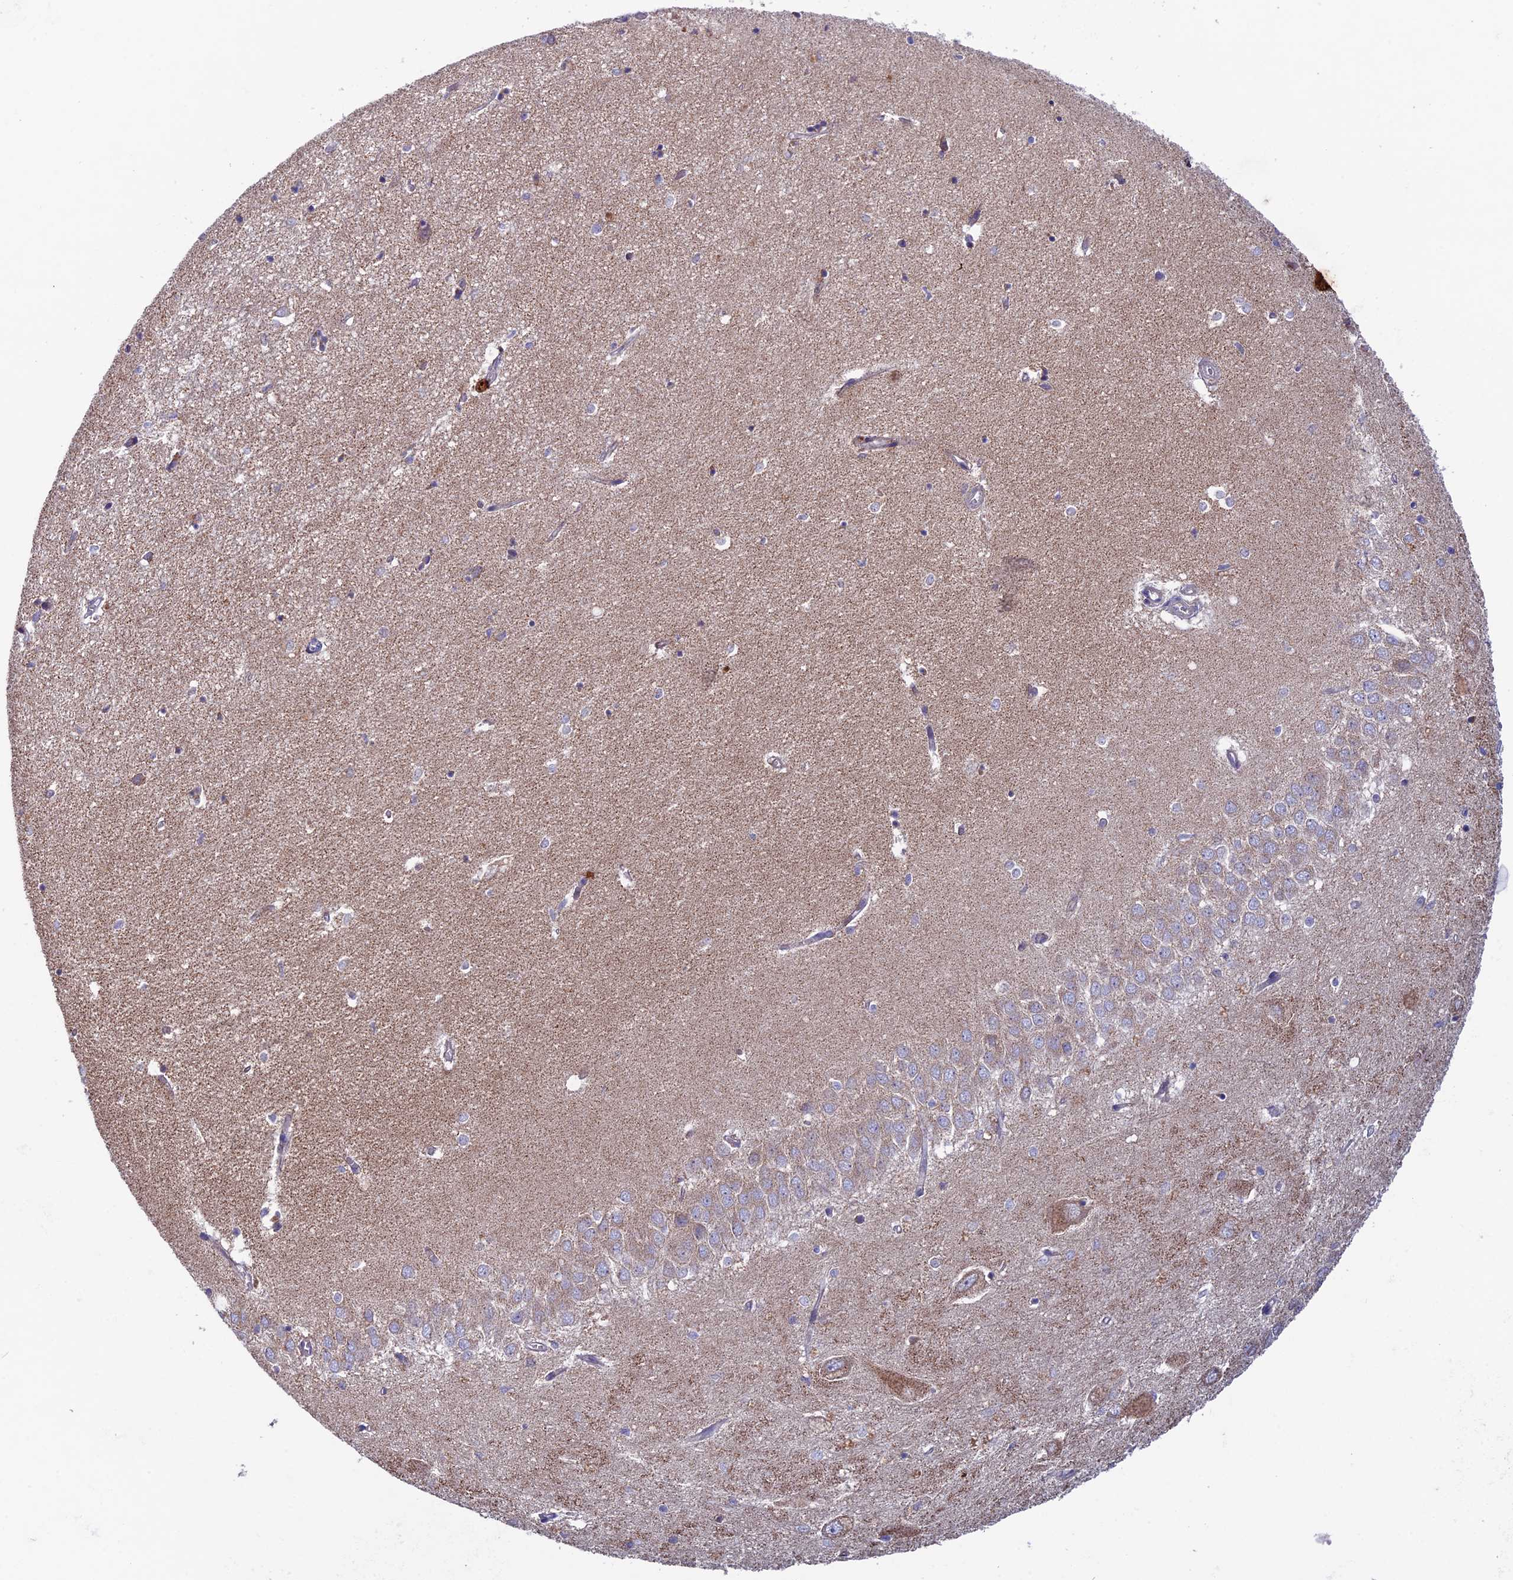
{"staining": {"intensity": "negative", "quantity": "none", "location": "none"}, "tissue": "hippocampus", "cell_type": "Glial cells", "image_type": "normal", "snomed": [{"axis": "morphology", "description": "Normal tissue, NOS"}, {"axis": "topography", "description": "Hippocampus"}], "caption": "High power microscopy image of an IHC photomicrograph of unremarkable hippocampus, revealing no significant positivity in glial cells.", "gene": "SLC15A5", "patient": {"sex": "female", "age": 64}}